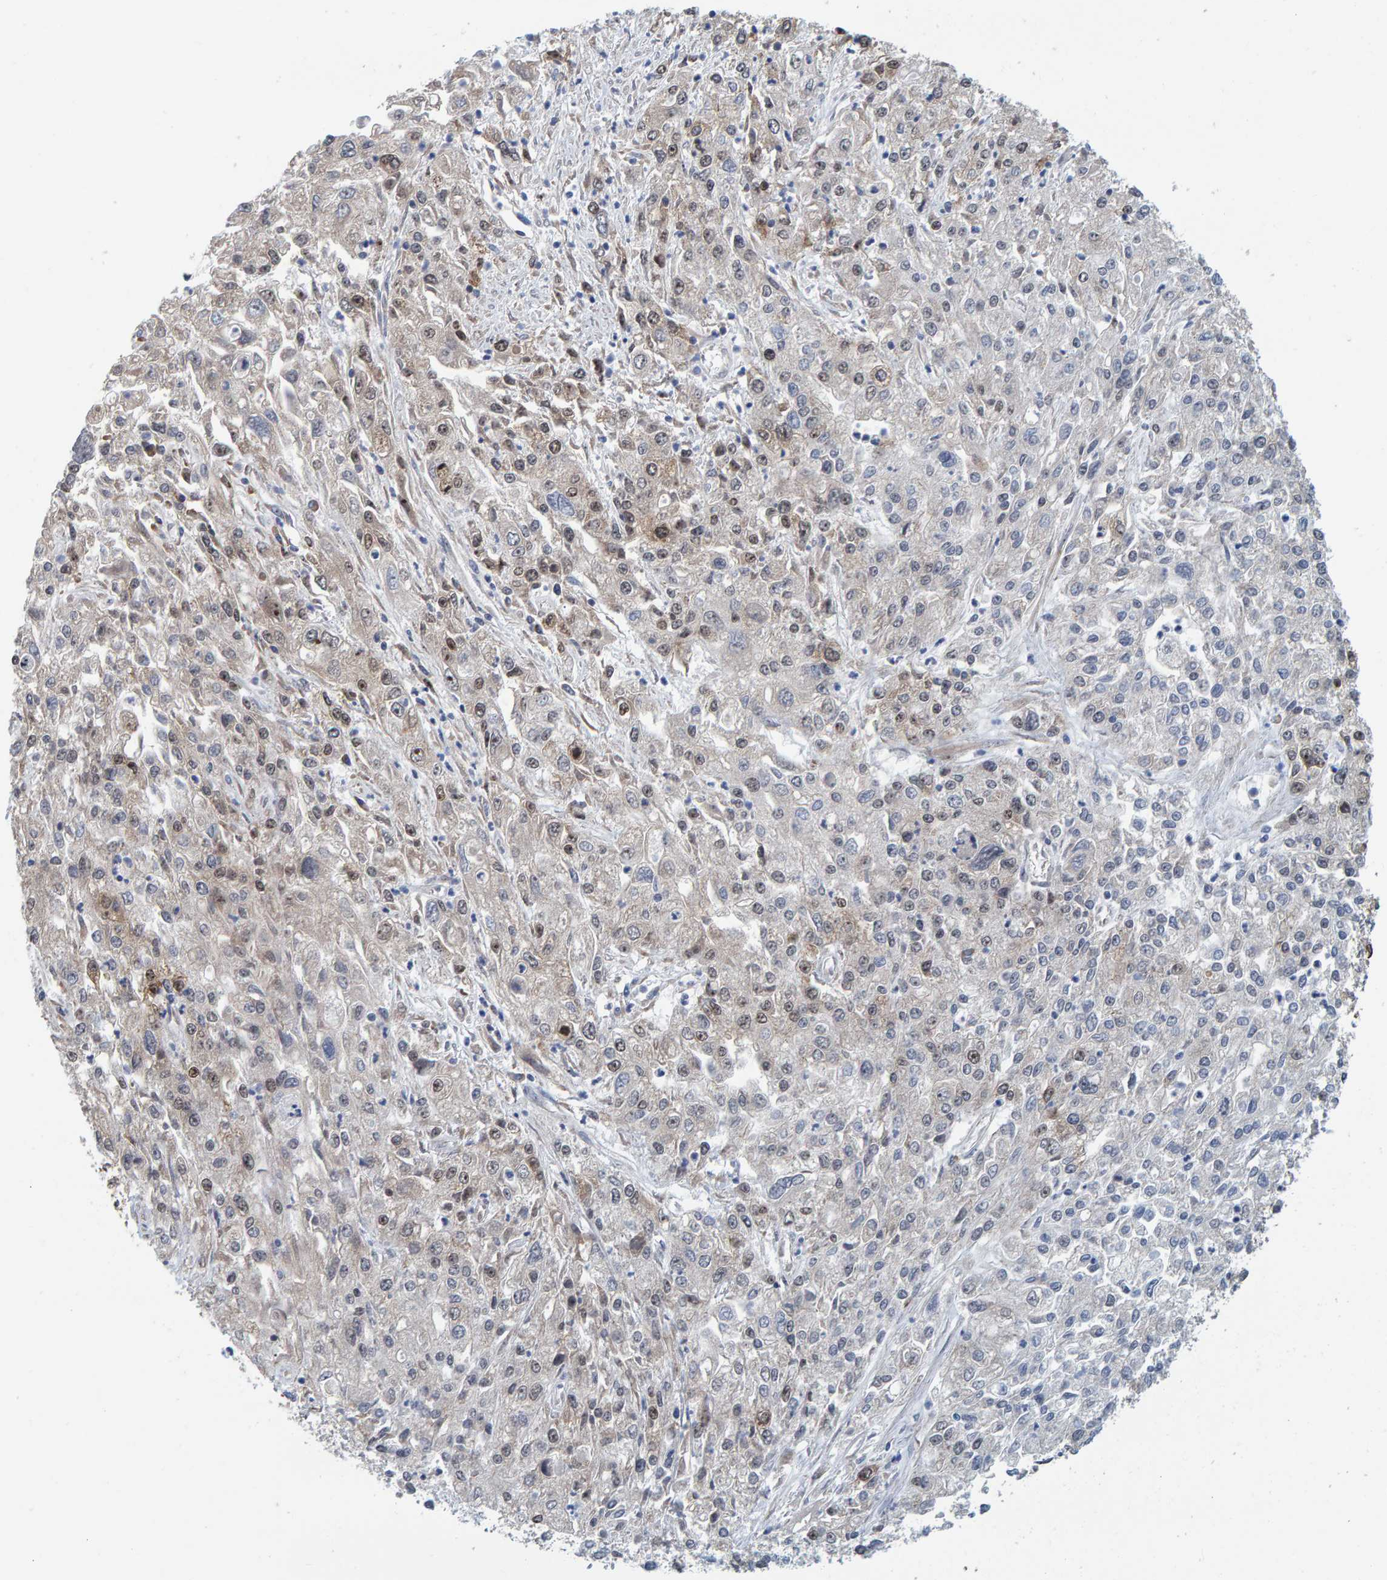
{"staining": {"intensity": "weak", "quantity": "<25%", "location": "nuclear"}, "tissue": "endometrial cancer", "cell_type": "Tumor cells", "image_type": "cancer", "snomed": [{"axis": "morphology", "description": "Adenocarcinoma, NOS"}, {"axis": "topography", "description": "Endometrium"}], "caption": "A micrograph of endometrial cancer (adenocarcinoma) stained for a protein shows no brown staining in tumor cells.", "gene": "POLR1E", "patient": {"sex": "female", "age": 49}}